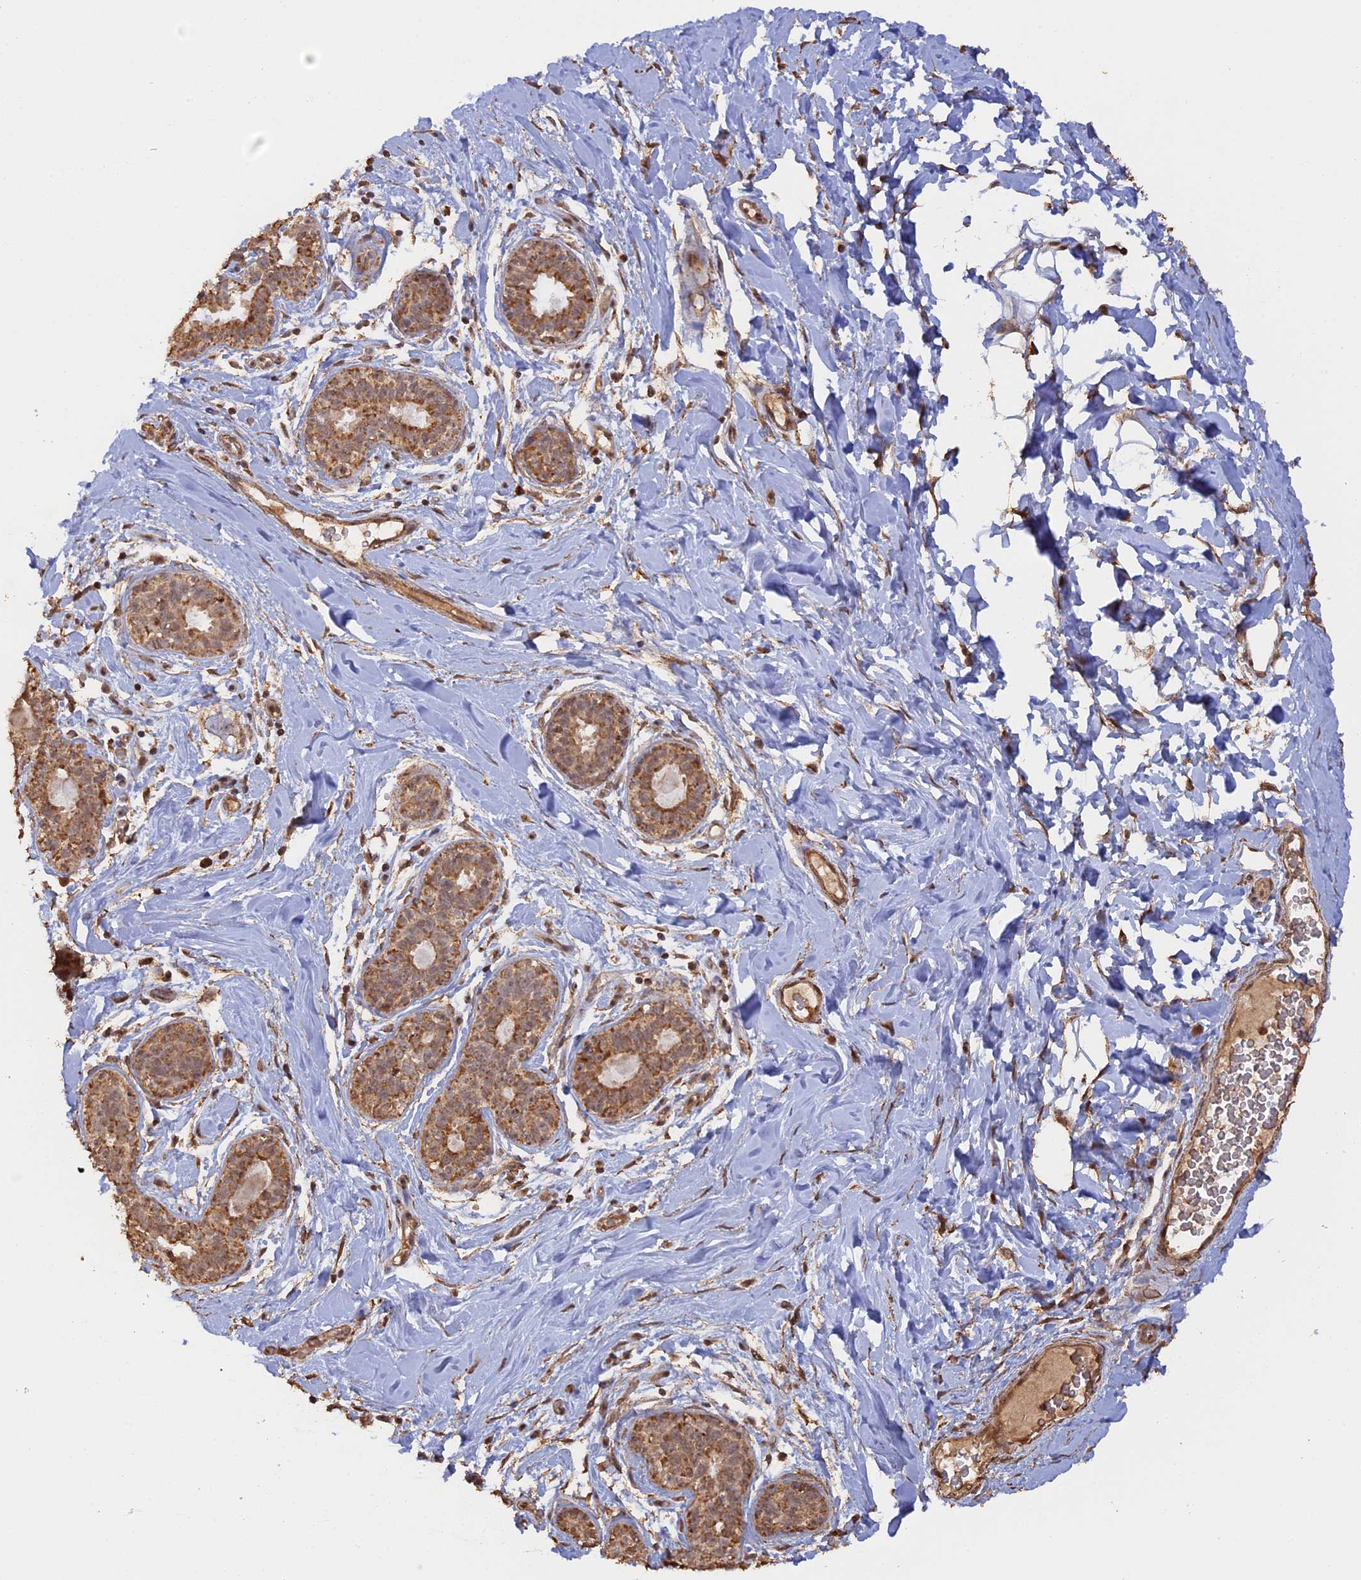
{"staining": {"intensity": "moderate", "quantity": "25%-75%", "location": "cytoplasmic/membranous"}, "tissue": "adipose tissue", "cell_type": "Adipocytes", "image_type": "normal", "snomed": [{"axis": "morphology", "description": "Normal tissue, NOS"}, {"axis": "topography", "description": "Breast"}], "caption": "Immunohistochemical staining of unremarkable adipose tissue shows 25%-75% levels of moderate cytoplasmic/membranous protein positivity in about 25%-75% of adipocytes.", "gene": "FAM210B", "patient": {"sex": "female", "age": 26}}